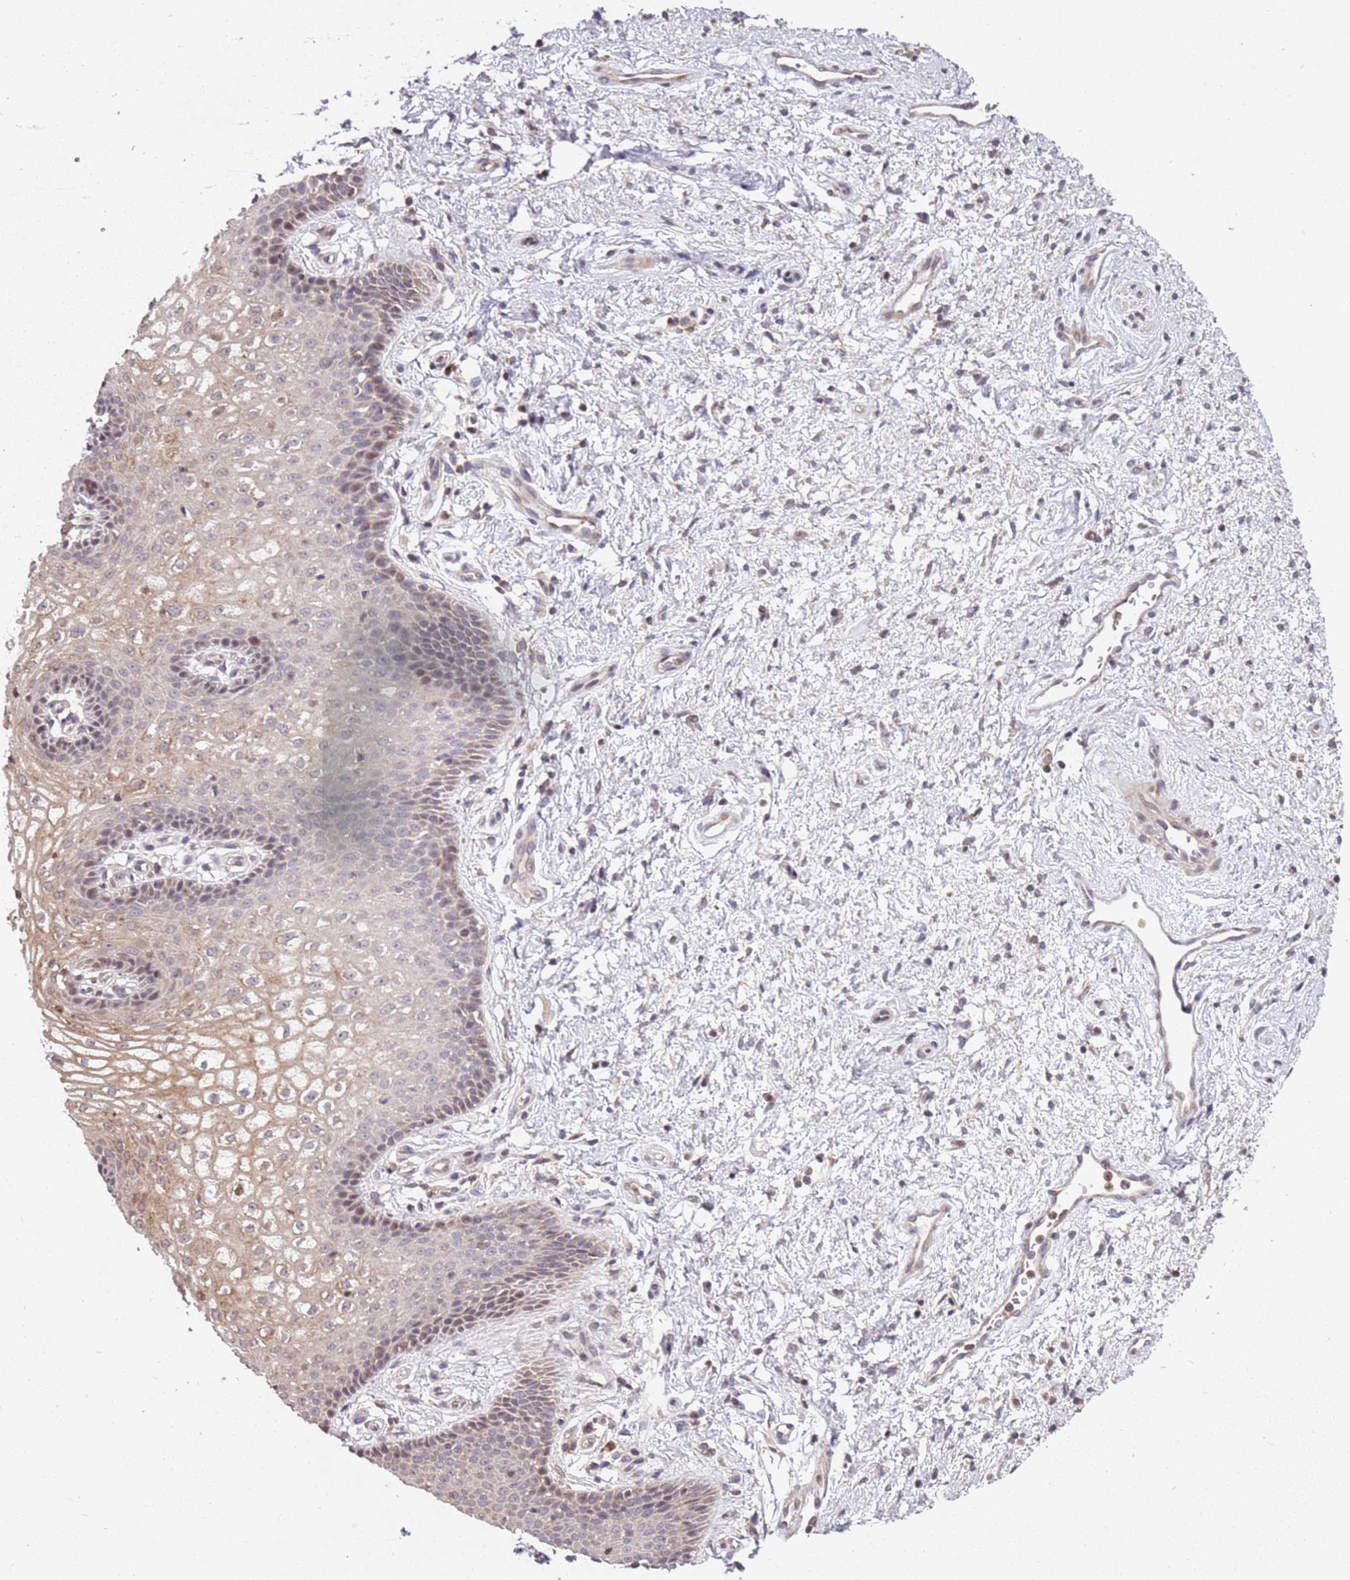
{"staining": {"intensity": "weak", "quantity": "25%-75%", "location": "cytoplasmic/membranous,nuclear"}, "tissue": "vagina", "cell_type": "Squamous epithelial cells", "image_type": "normal", "snomed": [{"axis": "morphology", "description": "Normal tissue, NOS"}, {"axis": "topography", "description": "Vagina"}], "caption": "High-magnification brightfield microscopy of benign vagina stained with DAB (3,3'-diaminobenzidine) (brown) and counterstained with hematoxylin (blue). squamous epithelial cells exhibit weak cytoplasmic/membranous,nuclear staining is appreciated in approximately25%-75% of cells.", "gene": "SLC16A4", "patient": {"sex": "female", "age": 34}}